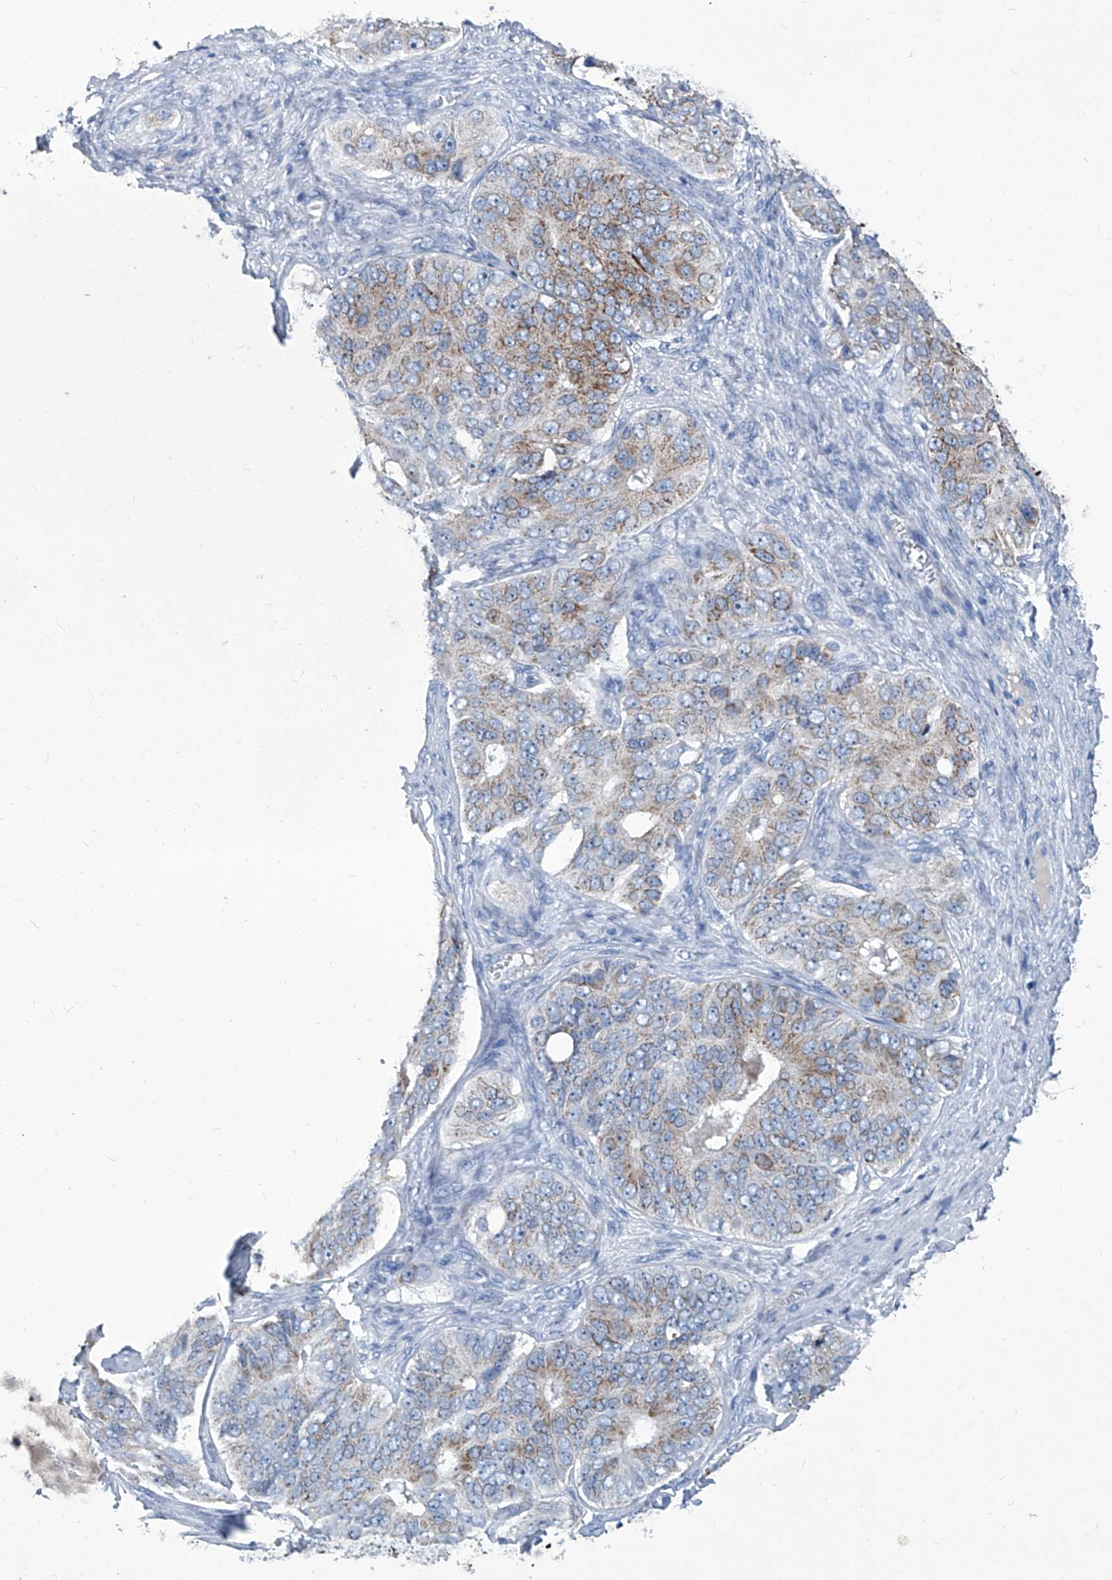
{"staining": {"intensity": "moderate", "quantity": "25%-75%", "location": "cytoplasmic/membranous"}, "tissue": "ovarian cancer", "cell_type": "Tumor cells", "image_type": "cancer", "snomed": [{"axis": "morphology", "description": "Carcinoma, endometroid"}, {"axis": "topography", "description": "Ovary"}], "caption": "Protein expression analysis of ovarian cancer exhibits moderate cytoplasmic/membranous positivity in approximately 25%-75% of tumor cells. The staining was performed using DAB (3,3'-diaminobenzidine) to visualize the protein expression in brown, while the nuclei were stained in blue with hematoxylin (Magnification: 20x).", "gene": "MTARC1", "patient": {"sex": "female", "age": 51}}